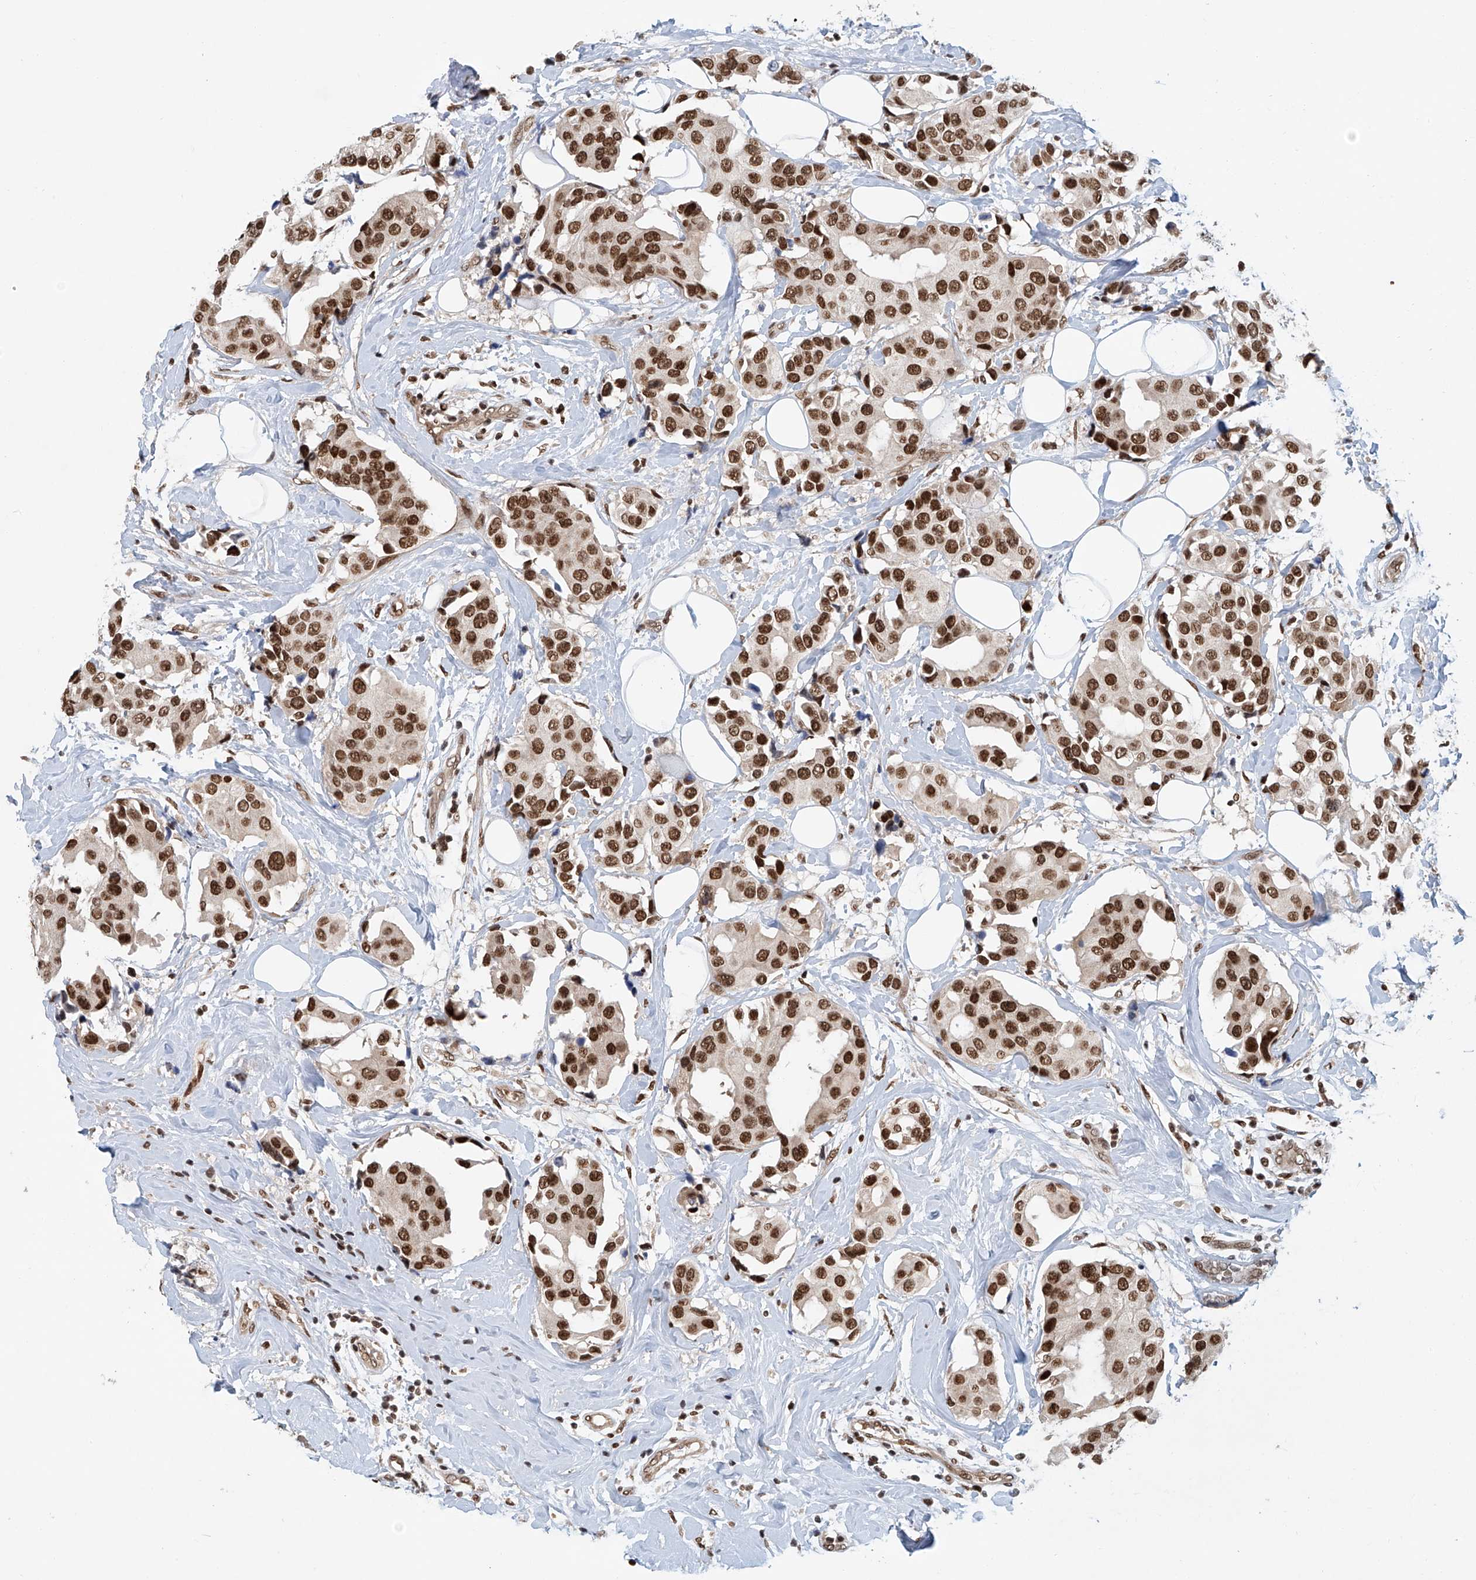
{"staining": {"intensity": "strong", "quantity": ">75%", "location": "nuclear"}, "tissue": "breast cancer", "cell_type": "Tumor cells", "image_type": "cancer", "snomed": [{"axis": "morphology", "description": "Normal tissue, NOS"}, {"axis": "morphology", "description": "Duct carcinoma"}, {"axis": "topography", "description": "Breast"}], "caption": "Strong nuclear expression for a protein is present in about >75% of tumor cells of breast invasive ductal carcinoma using immunohistochemistry (IHC).", "gene": "ZNF470", "patient": {"sex": "female", "age": 39}}